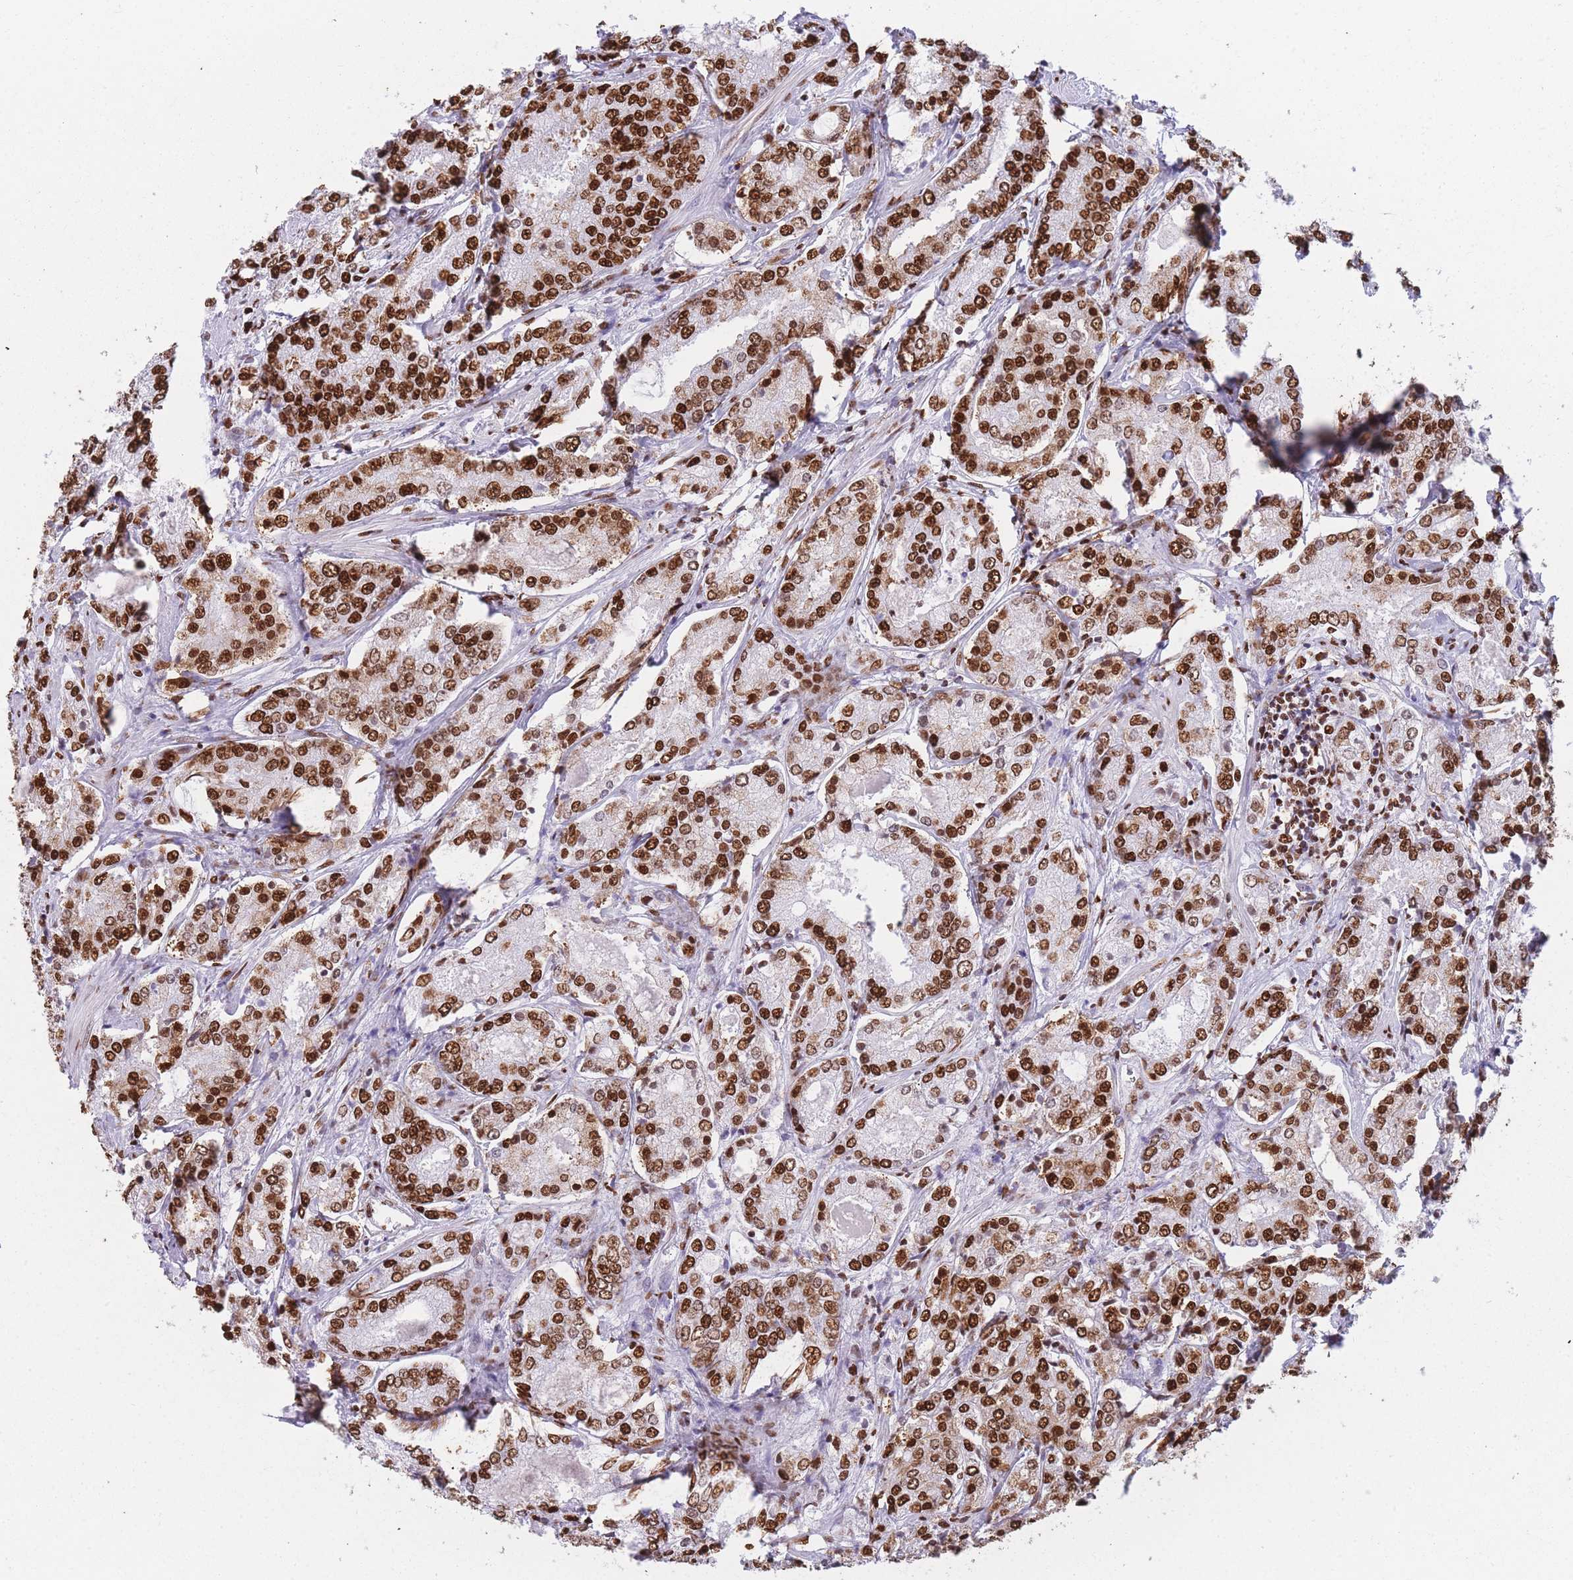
{"staining": {"intensity": "strong", "quantity": ">75%", "location": "nuclear"}, "tissue": "prostate cancer", "cell_type": "Tumor cells", "image_type": "cancer", "snomed": [{"axis": "morphology", "description": "Adenocarcinoma, High grade"}, {"axis": "topography", "description": "Prostate"}], "caption": "Strong nuclear protein staining is seen in about >75% of tumor cells in adenocarcinoma (high-grade) (prostate).", "gene": "HNRNPUL1", "patient": {"sex": "male", "age": 63}}